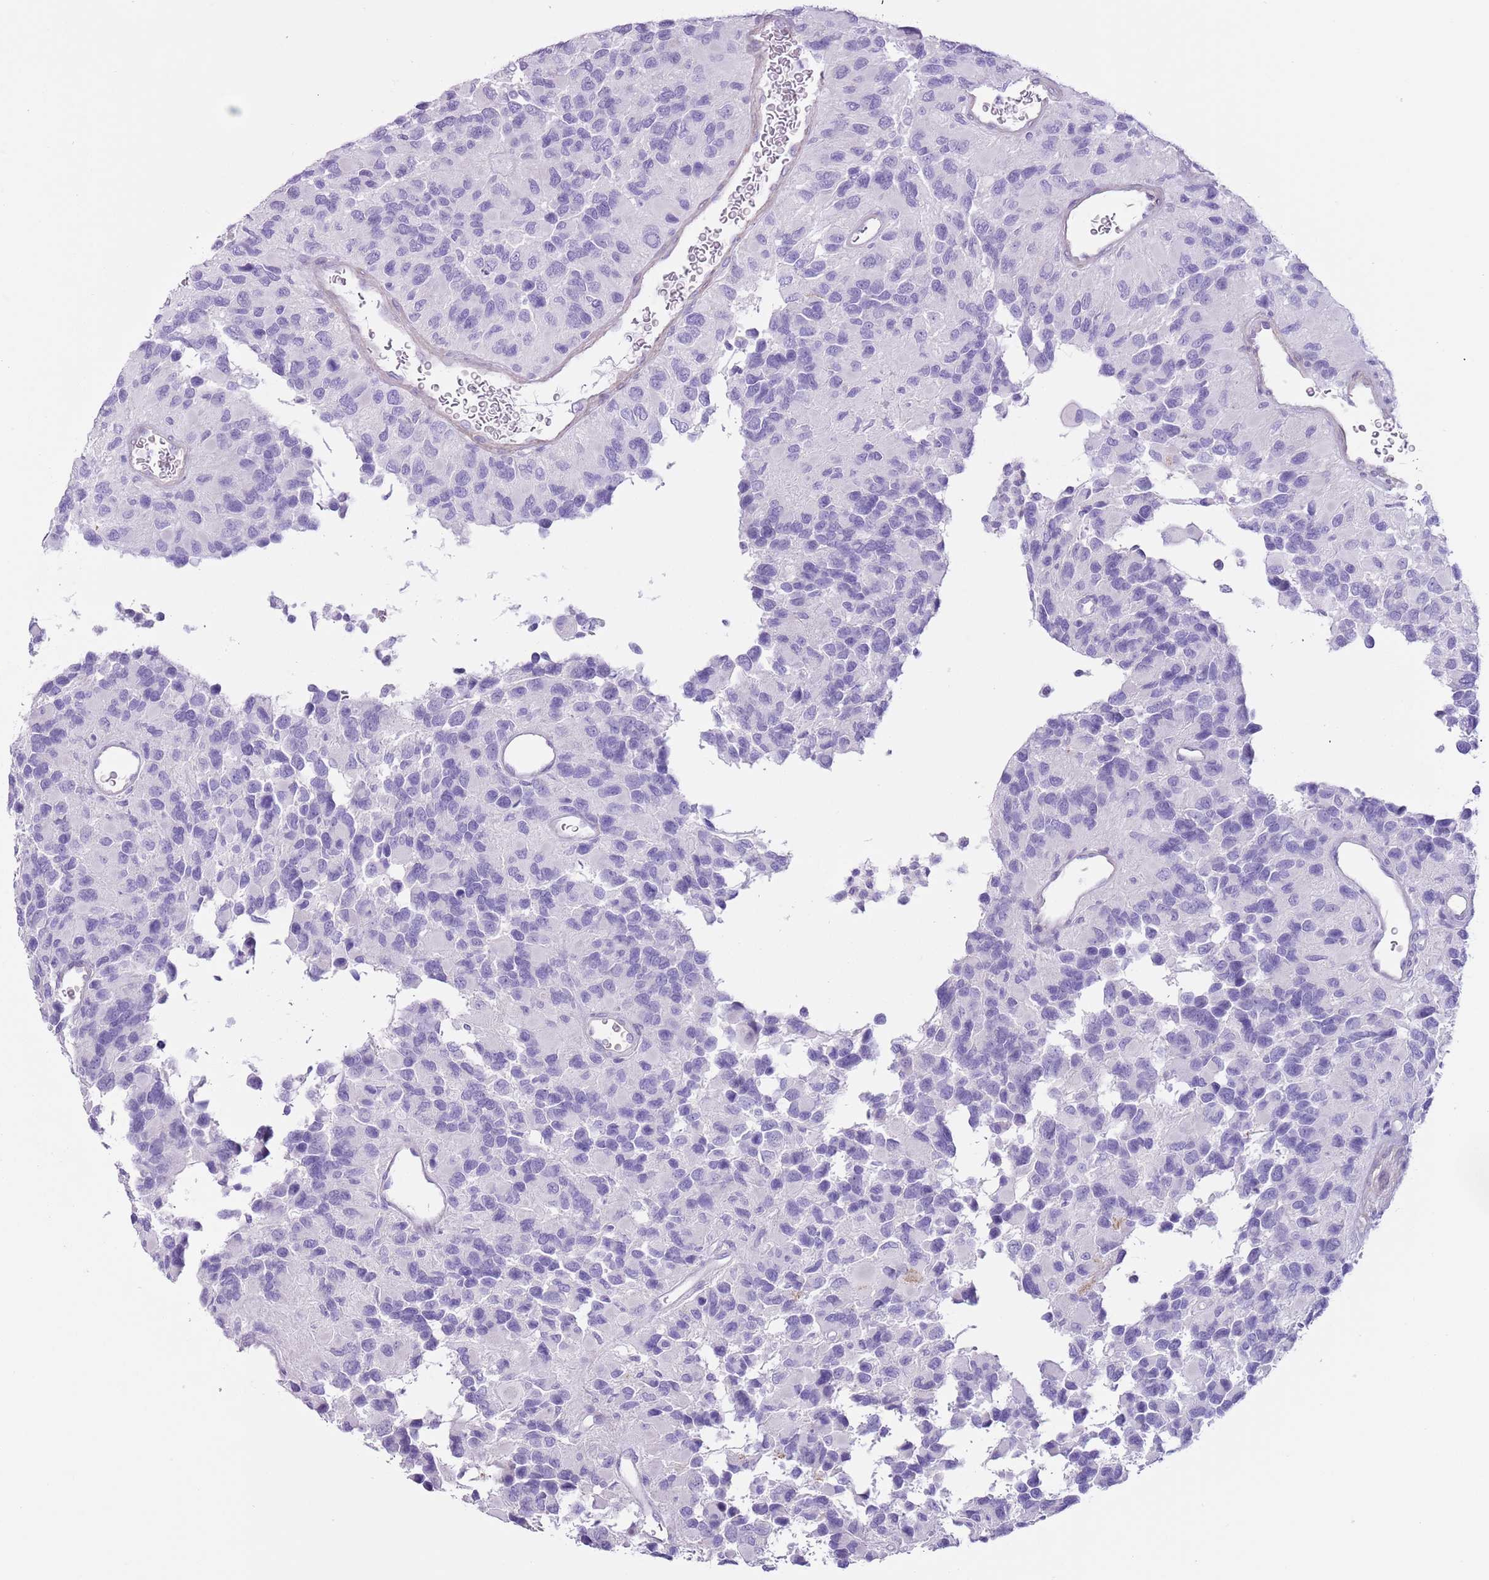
{"staining": {"intensity": "negative", "quantity": "none", "location": "none"}, "tissue": "glioma", "cell_type": "Tumor cells", "image_type": "cancer", "snomed": [{"axis": "morphology", "description": "Glioma, malignant, High grade"}, {"axis": "topography", "description": "Brain"}], "caption": "A micrograph of malignant glioma (high-grade) stained for a protein shows no brown staining in tumor cells. (DAB IHC, high magnification).", "gene": "SLC7A14", "patient": {"sex": "male", "age": 77}}